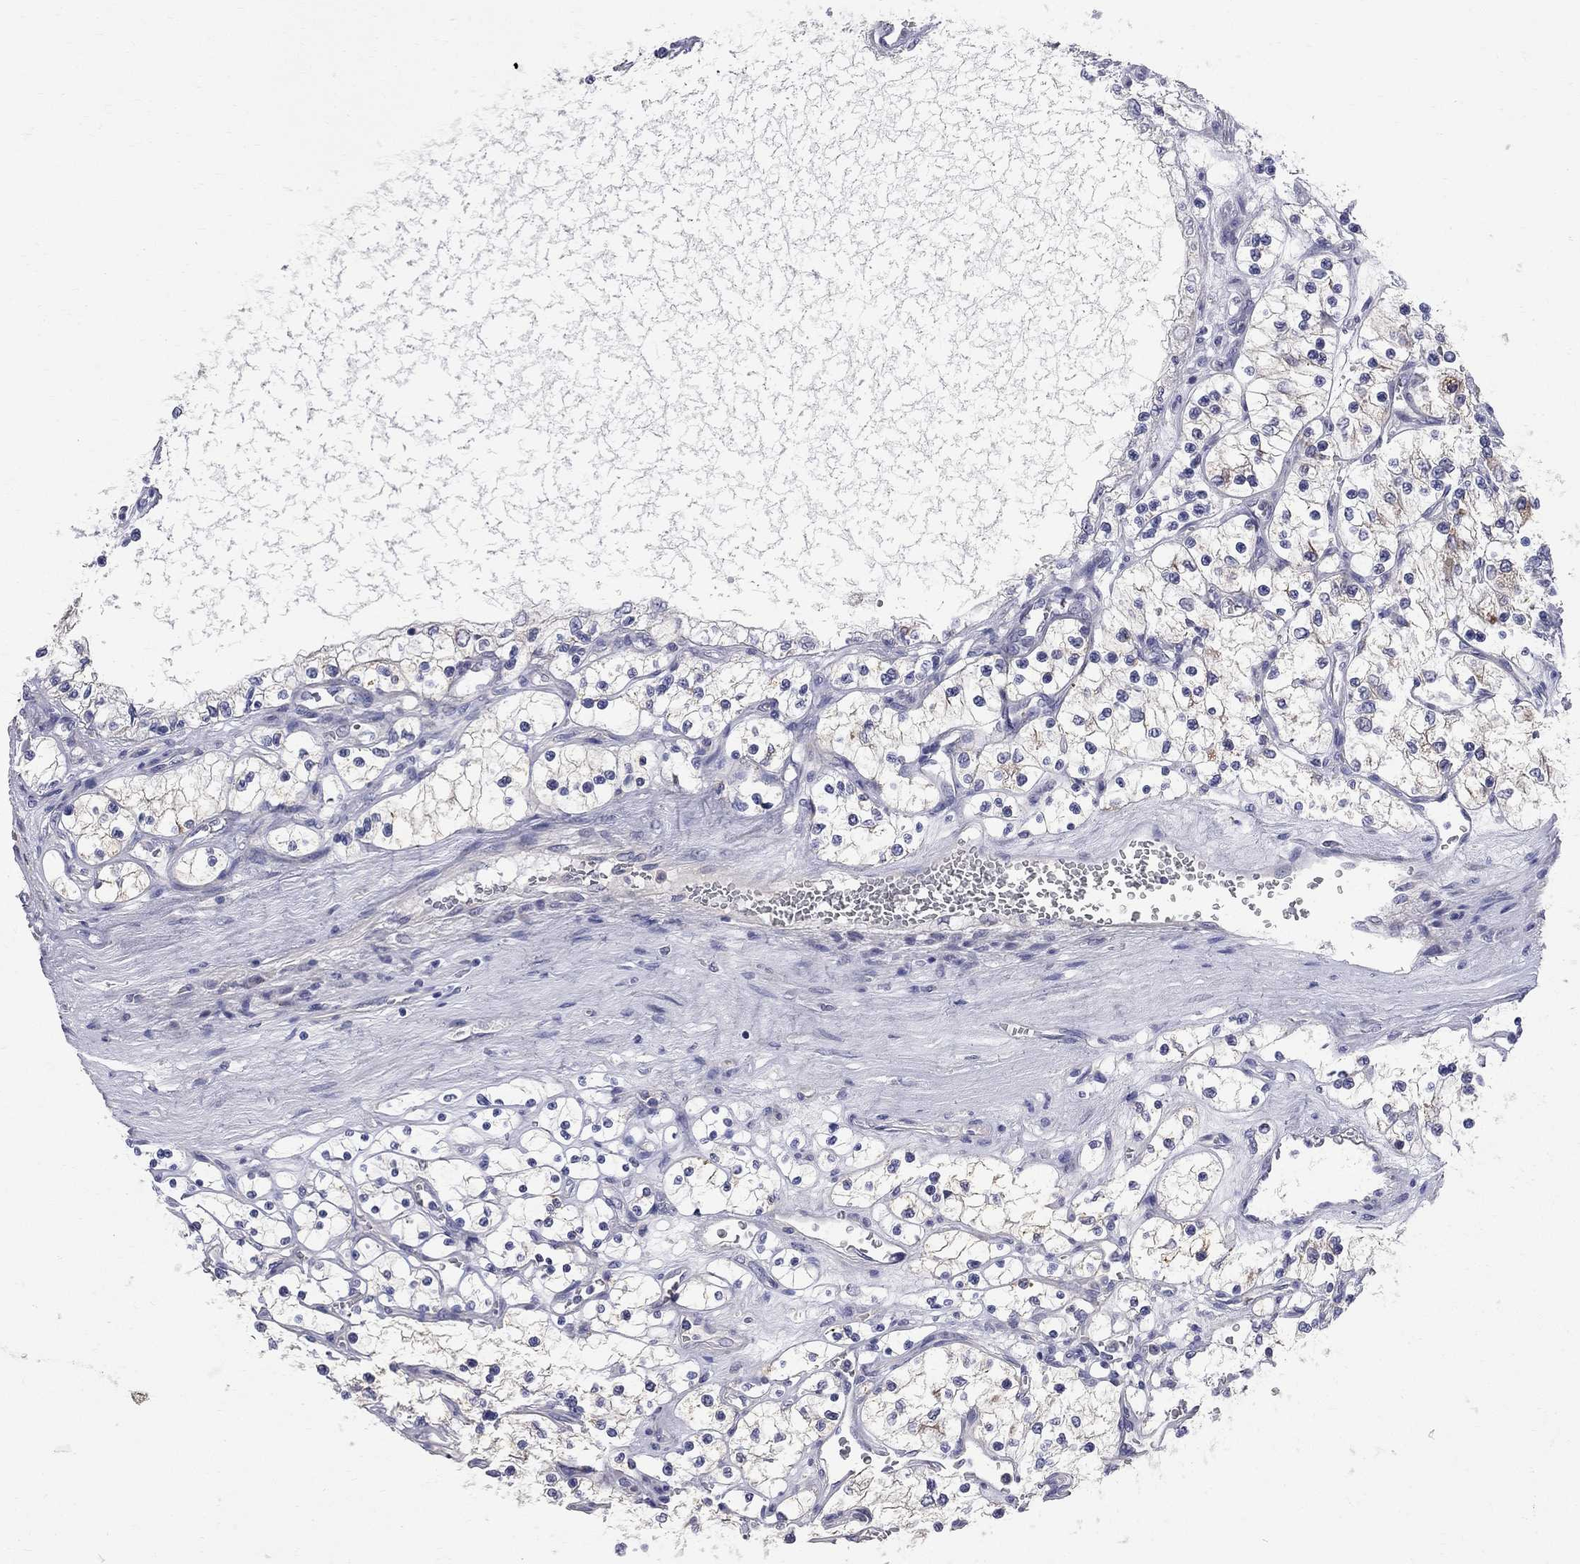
{"staining": {"intensity": "negative", "quantity": "none", "location": "none"}, "tissue": "renal cancer", "cell_type": "Tumor cells", "image_type": "cancer", "snomed": [{"axis": "morphology", "description": "Adenocarcinoma, NOS"}, {"axis": "topography", "description": "Kidney"}], "caption": "The image reveals no staining of tumor cells in renal cancer. Brightfield microscopy of IHC stained with DAB (brown) and hematoxylin (blue), captured at high magnification.", "gene": "ACSL1", "patient": {"sex": "female", "age": 69}}